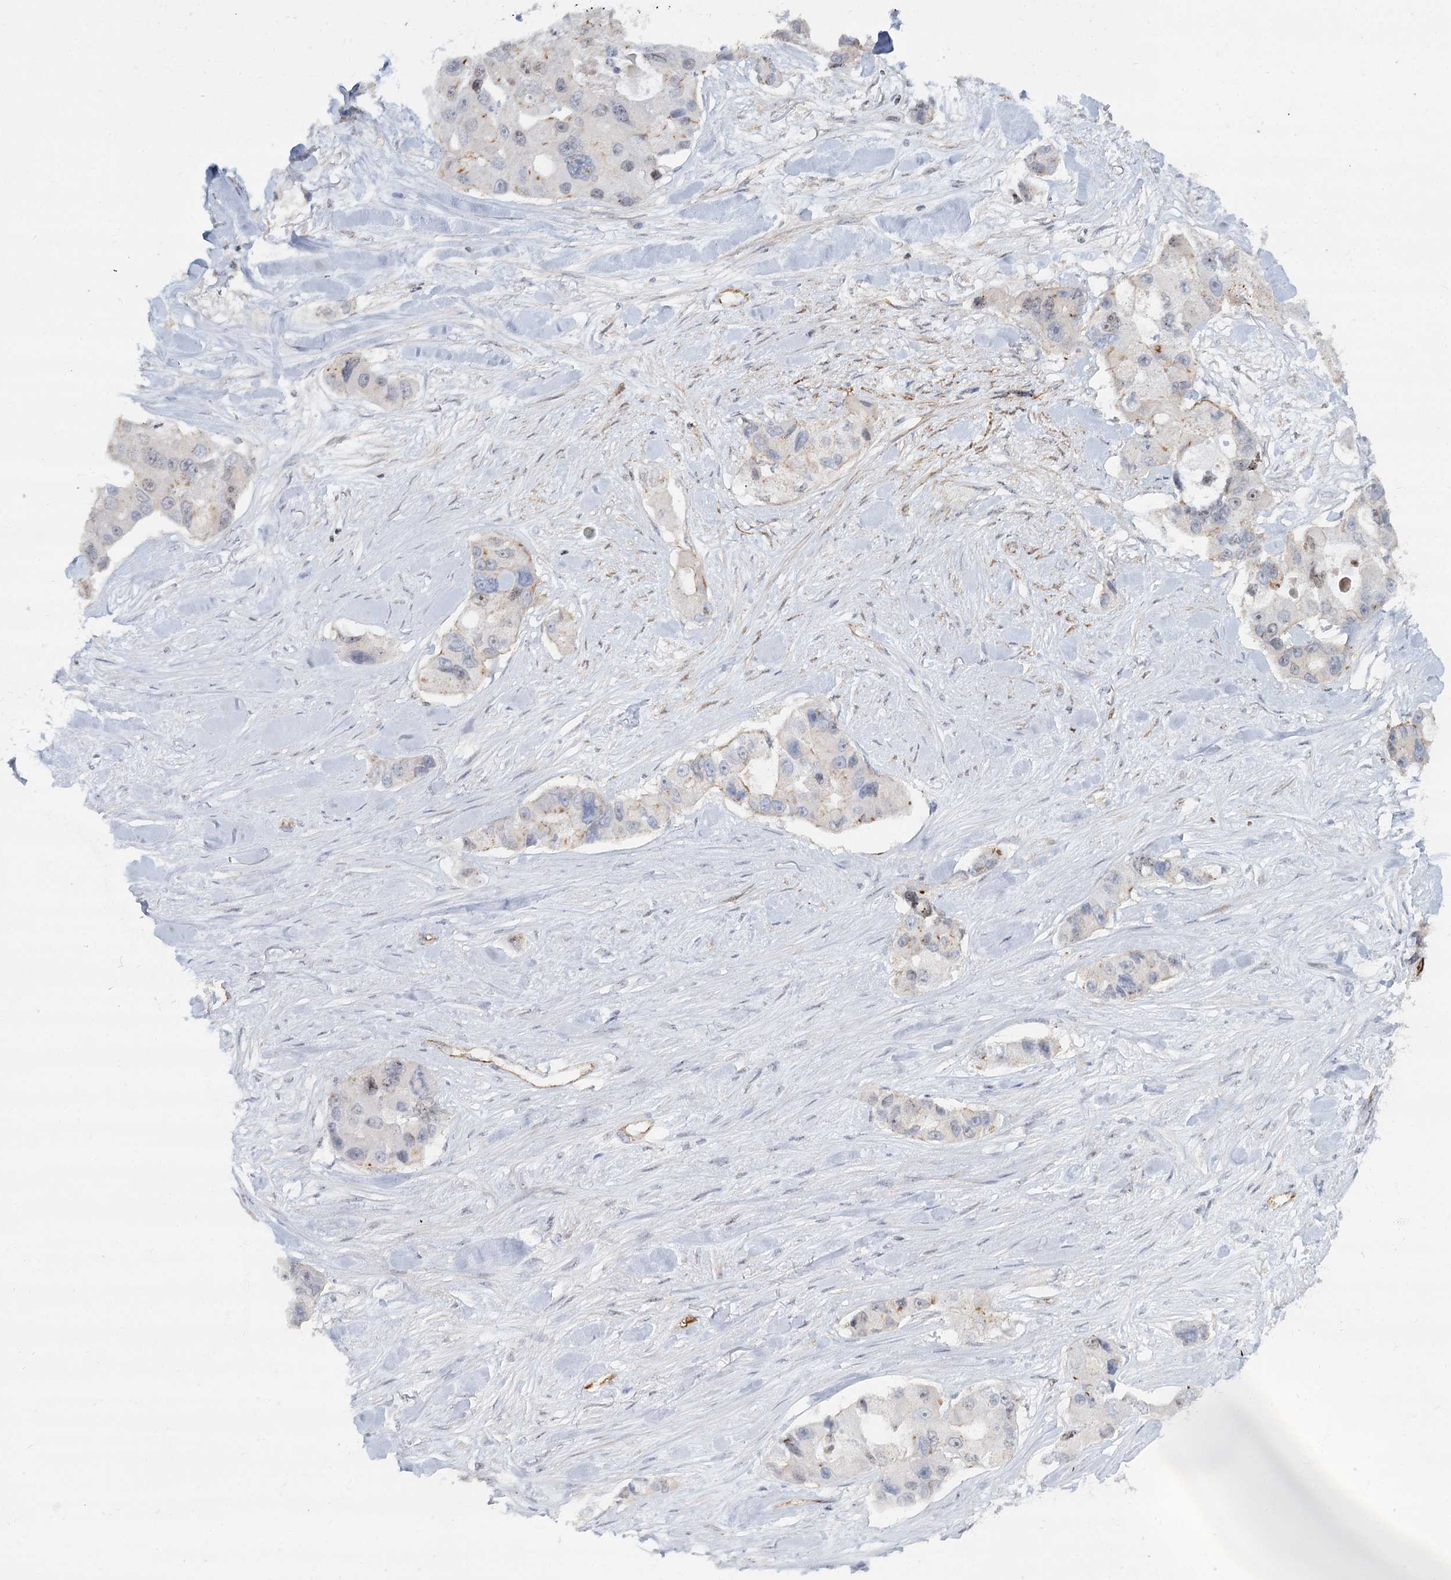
{"staining": {"intensity": "weak", "quantity": "<25%", "location": "cytoplasmic/membranous"}, "tissue": "lung cancer", "cell_type": "Tumor cells", "image_type": "cancer", "snomed": [{"axis": "morphology", "description": "Adenocarcinoma, NOS"}, {"axis": "topography", "description": "Lung"}], "caption": "Tumor cells show no significant protein staining in adenocarcinoma (lung). (Immunohistochemistry (ihc), brightfield microscopy, high magnification).", "gene": "ZFYVE28", "patient": {"sex": "female", "age": 54}}